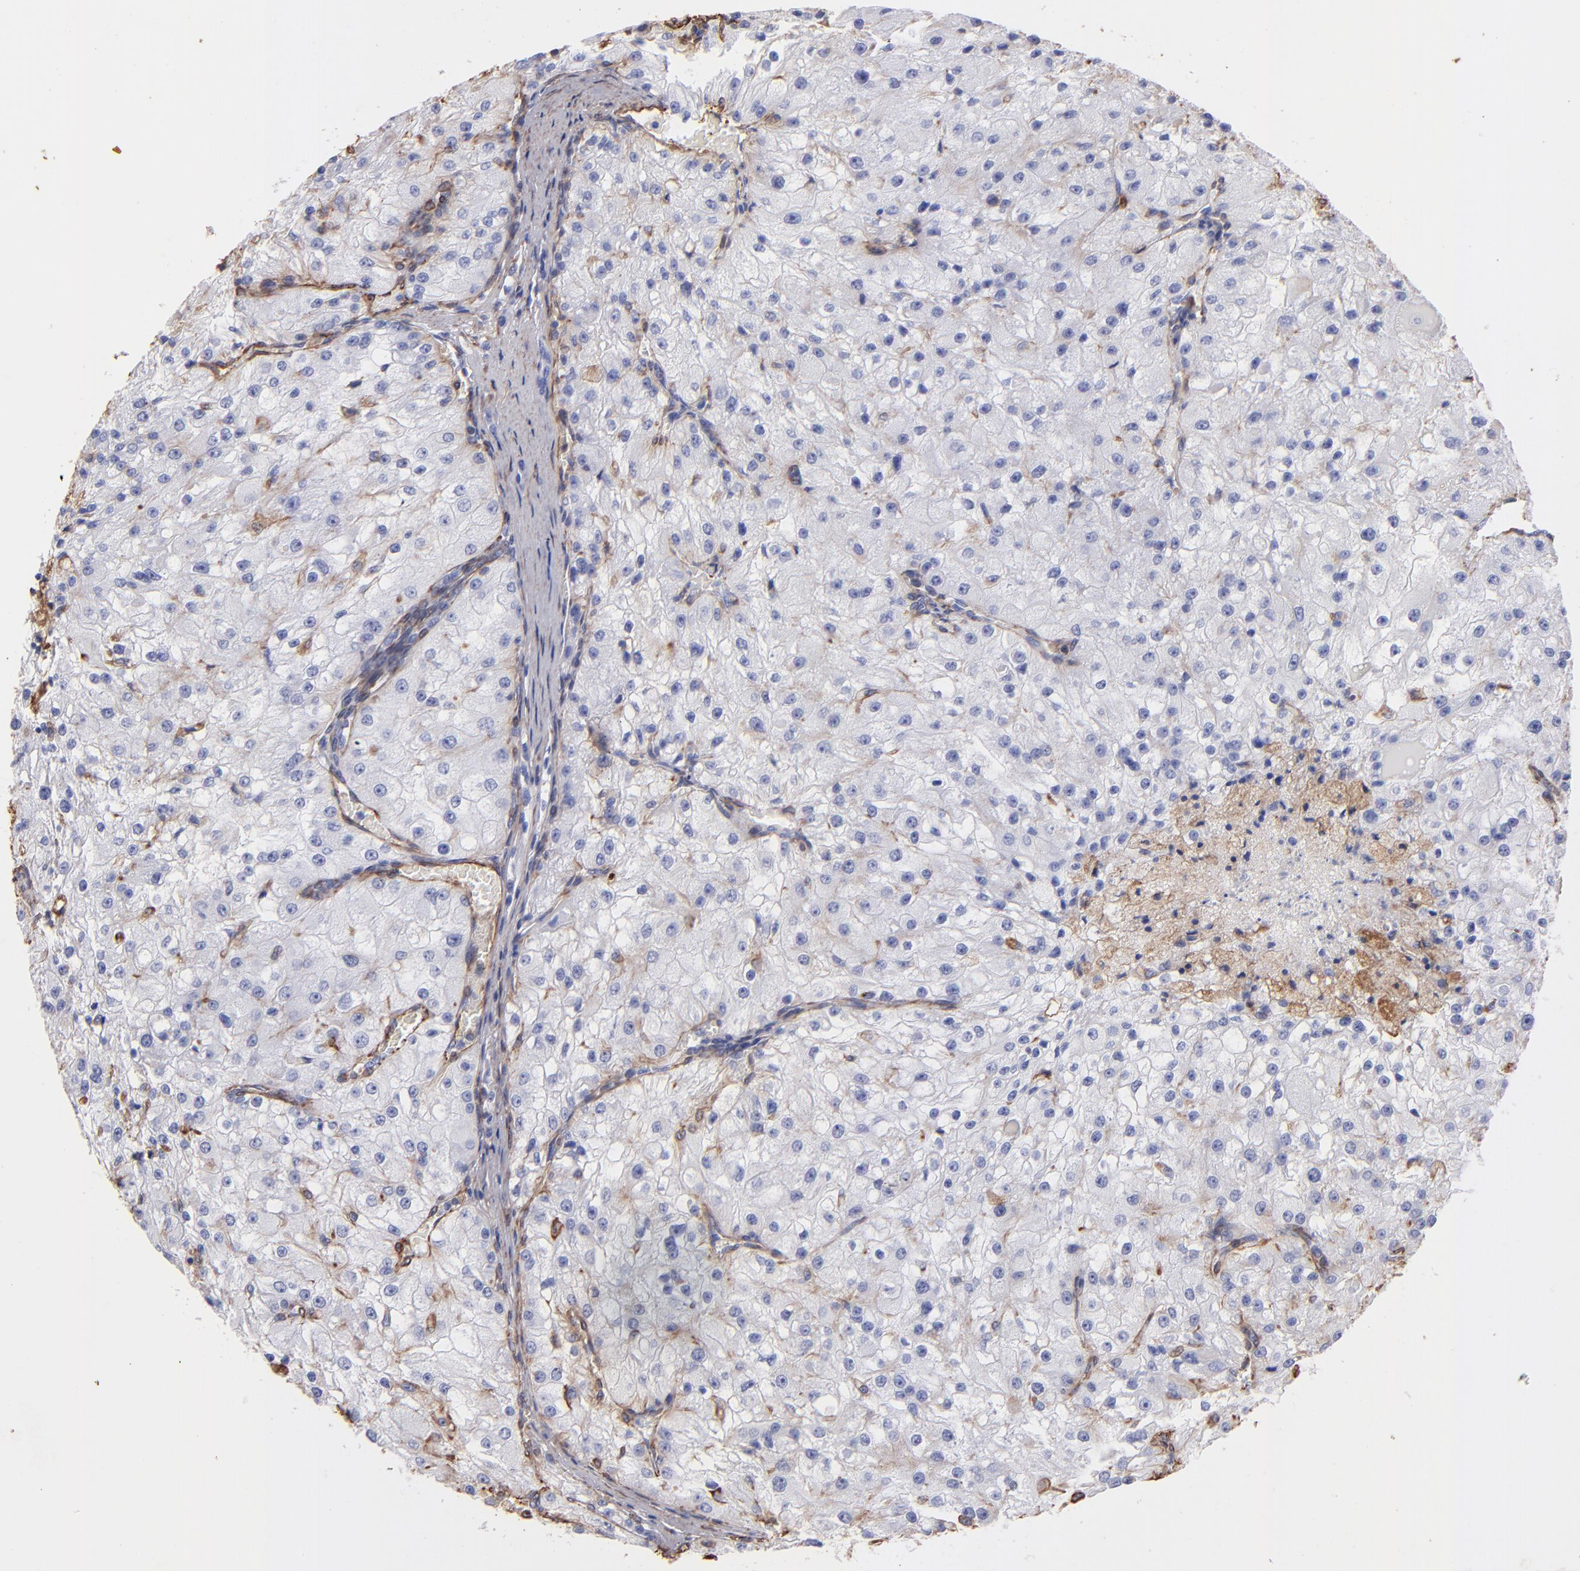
{"staining": {"intensity": "weak", "quantity": "<25%", "location": "cytoplasmic/membranous"}, "tissue": "renal cancer", "cell_type": "Tumor cells", "image_type": "cancer", "snomed": [{"axis": "morphology", "description": "Adenocarcinoma, NOS"}, {"axis": "topography", "description": "Kidney"}], "caption": "IHC of human adenocarcinoma (renal) reveals no expression in tumor cells.", "gene": "VIM", "patient": {"sex": "female", "age": 74}}